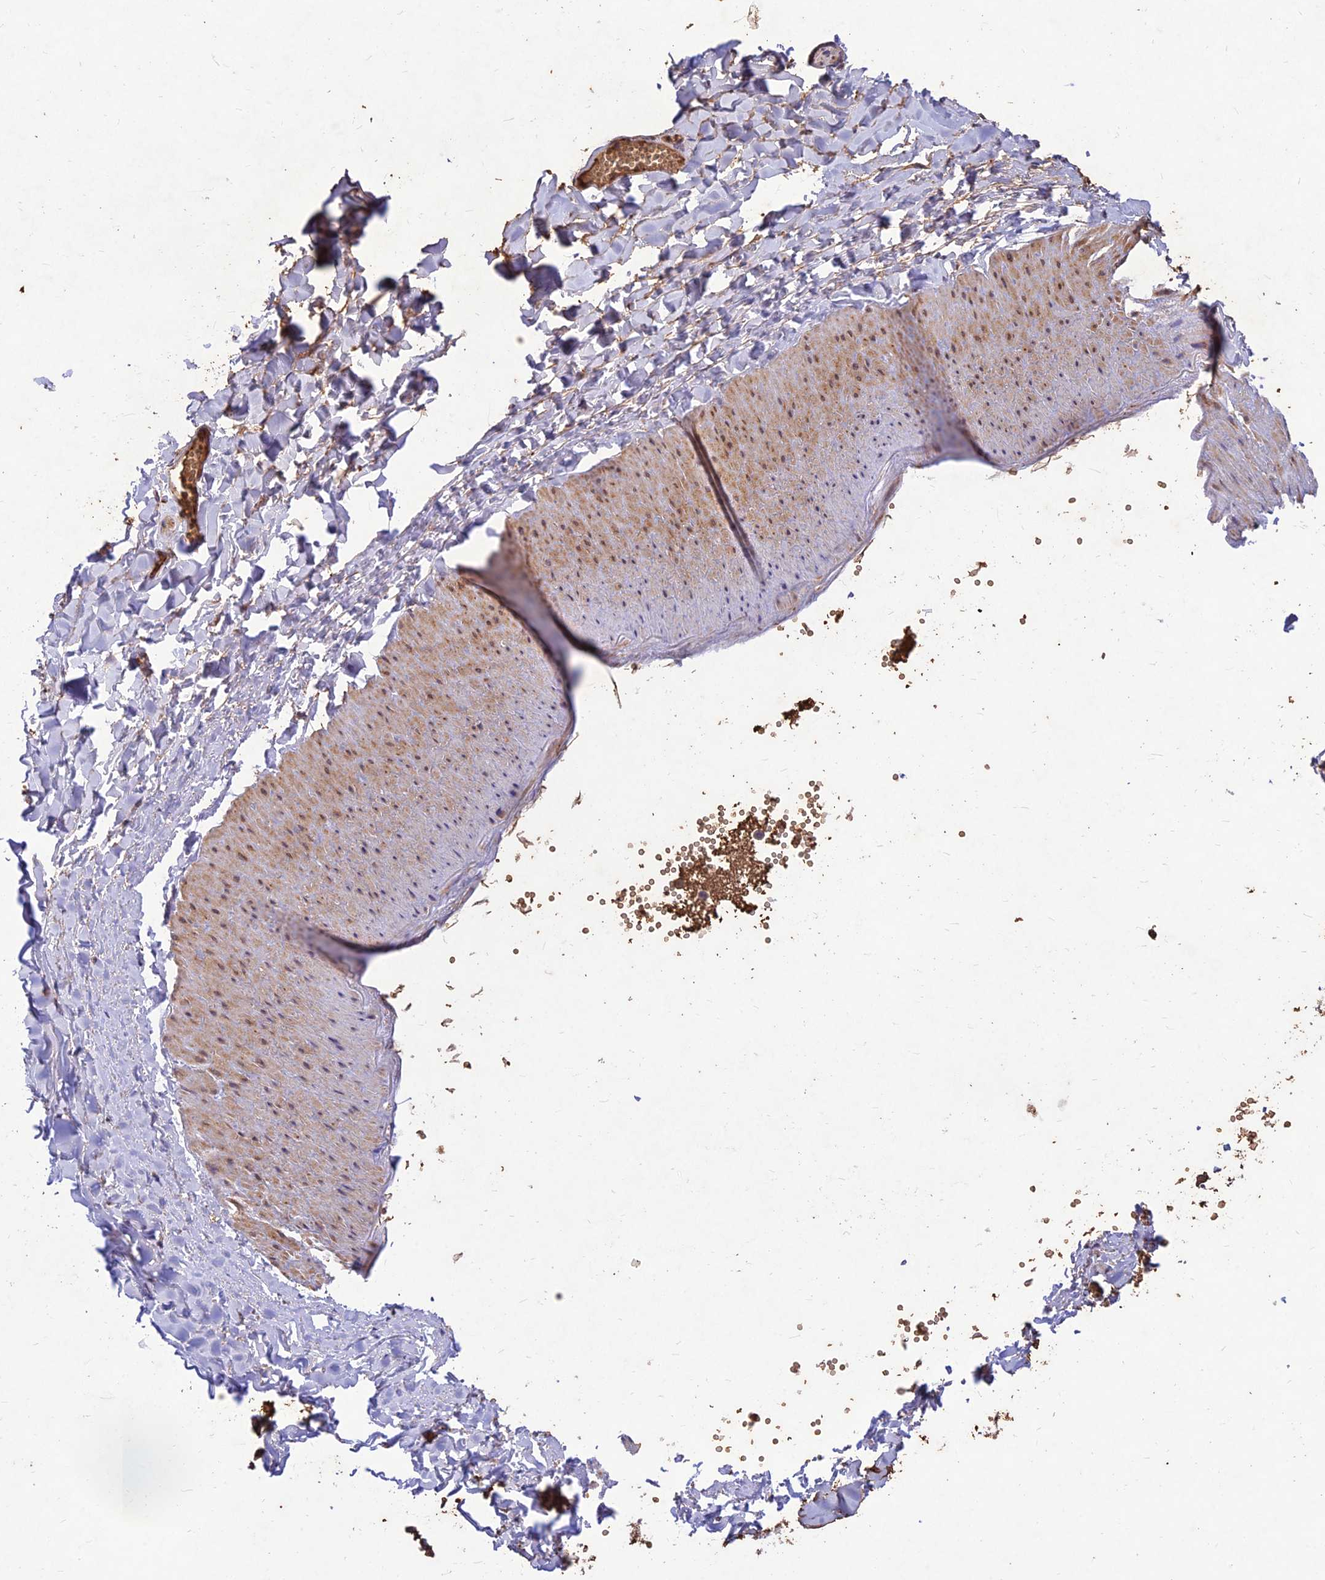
{"staining": {"intensity": "negative", "quantity": "none", "location": "none"}, "tissue": "adipose tissue", "cell_type": "Adipocytes", "image_type": "normal", "snomed": [{"axis": "morphology", "description": "Normal tissue, NOS"}, {"axis": "topography", "description": "Gallbladder"}, {"axis": "topography", "description": "Peripheral nerve tissue"}], "caption": "DAB immunohistochemical staining of normal human adipose tissue shows no significant expression in adipocytes.", "gene": "PPP1R11", "patient": {"sex": "male", "age": 38}}